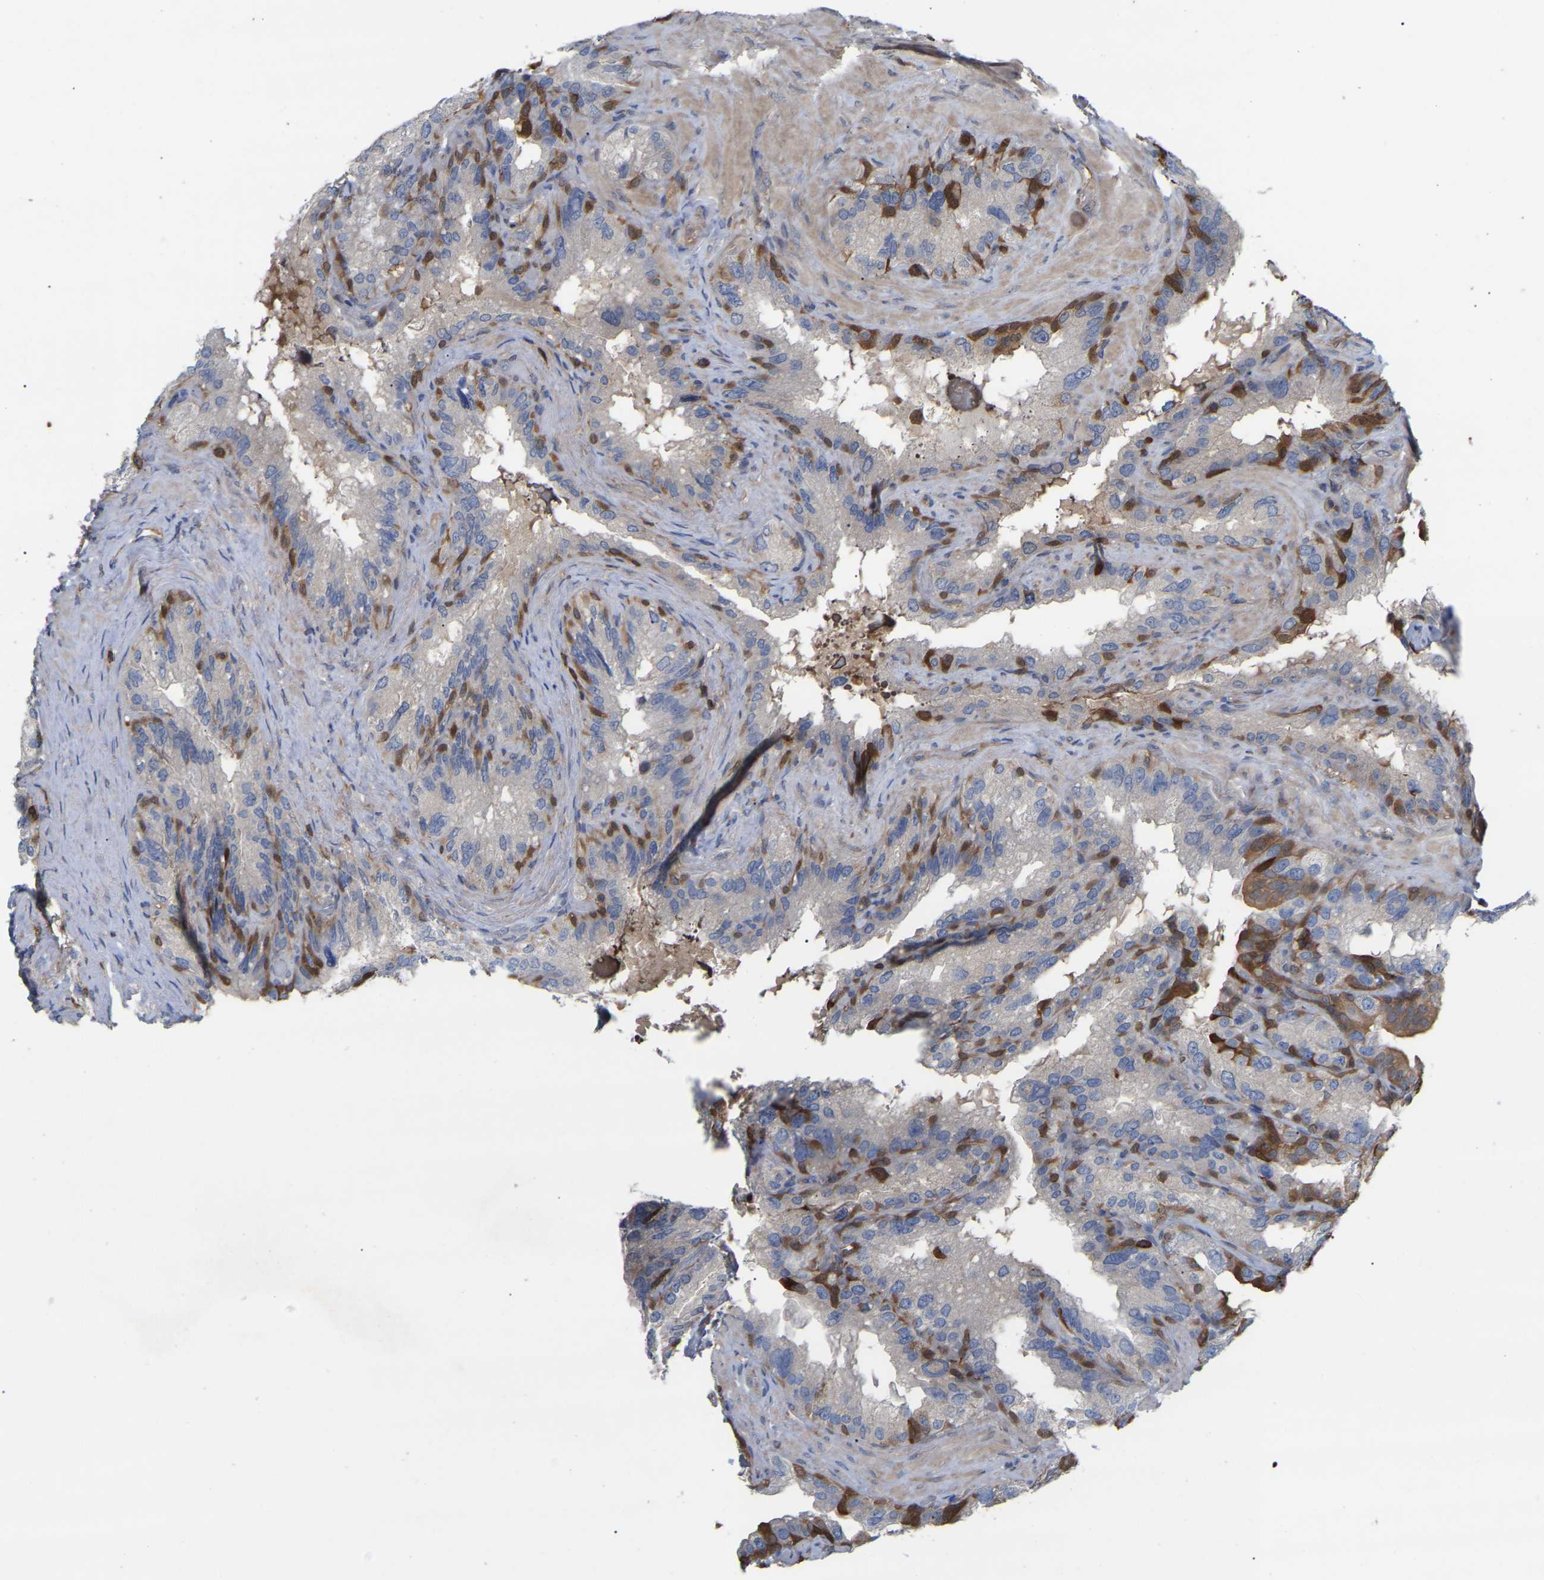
{"staining": {"intensity": "moderate", "quantity": "25%-75%", "location": "cytoplasmic/membranous"}, "tissue": "seminal vesicle", "cell_type": "Glandular cells", "image_type": "normal", "snomed": [{"axis": "morphology", "description": "Normal tissue, NOS"}, {"axis": "topography", "description": "Seminal veicle"}], "caption": "Brown immunohistochemical staining in benign human seminal vesicle exhibits moderate cytoplasmic/membranous expression in about 25%-75% of glandular cells. (Brightfield microscopy of DAB IHC at high magnification).", "gene": "CIT", "patient": {"sex": "male", "age": 68}}